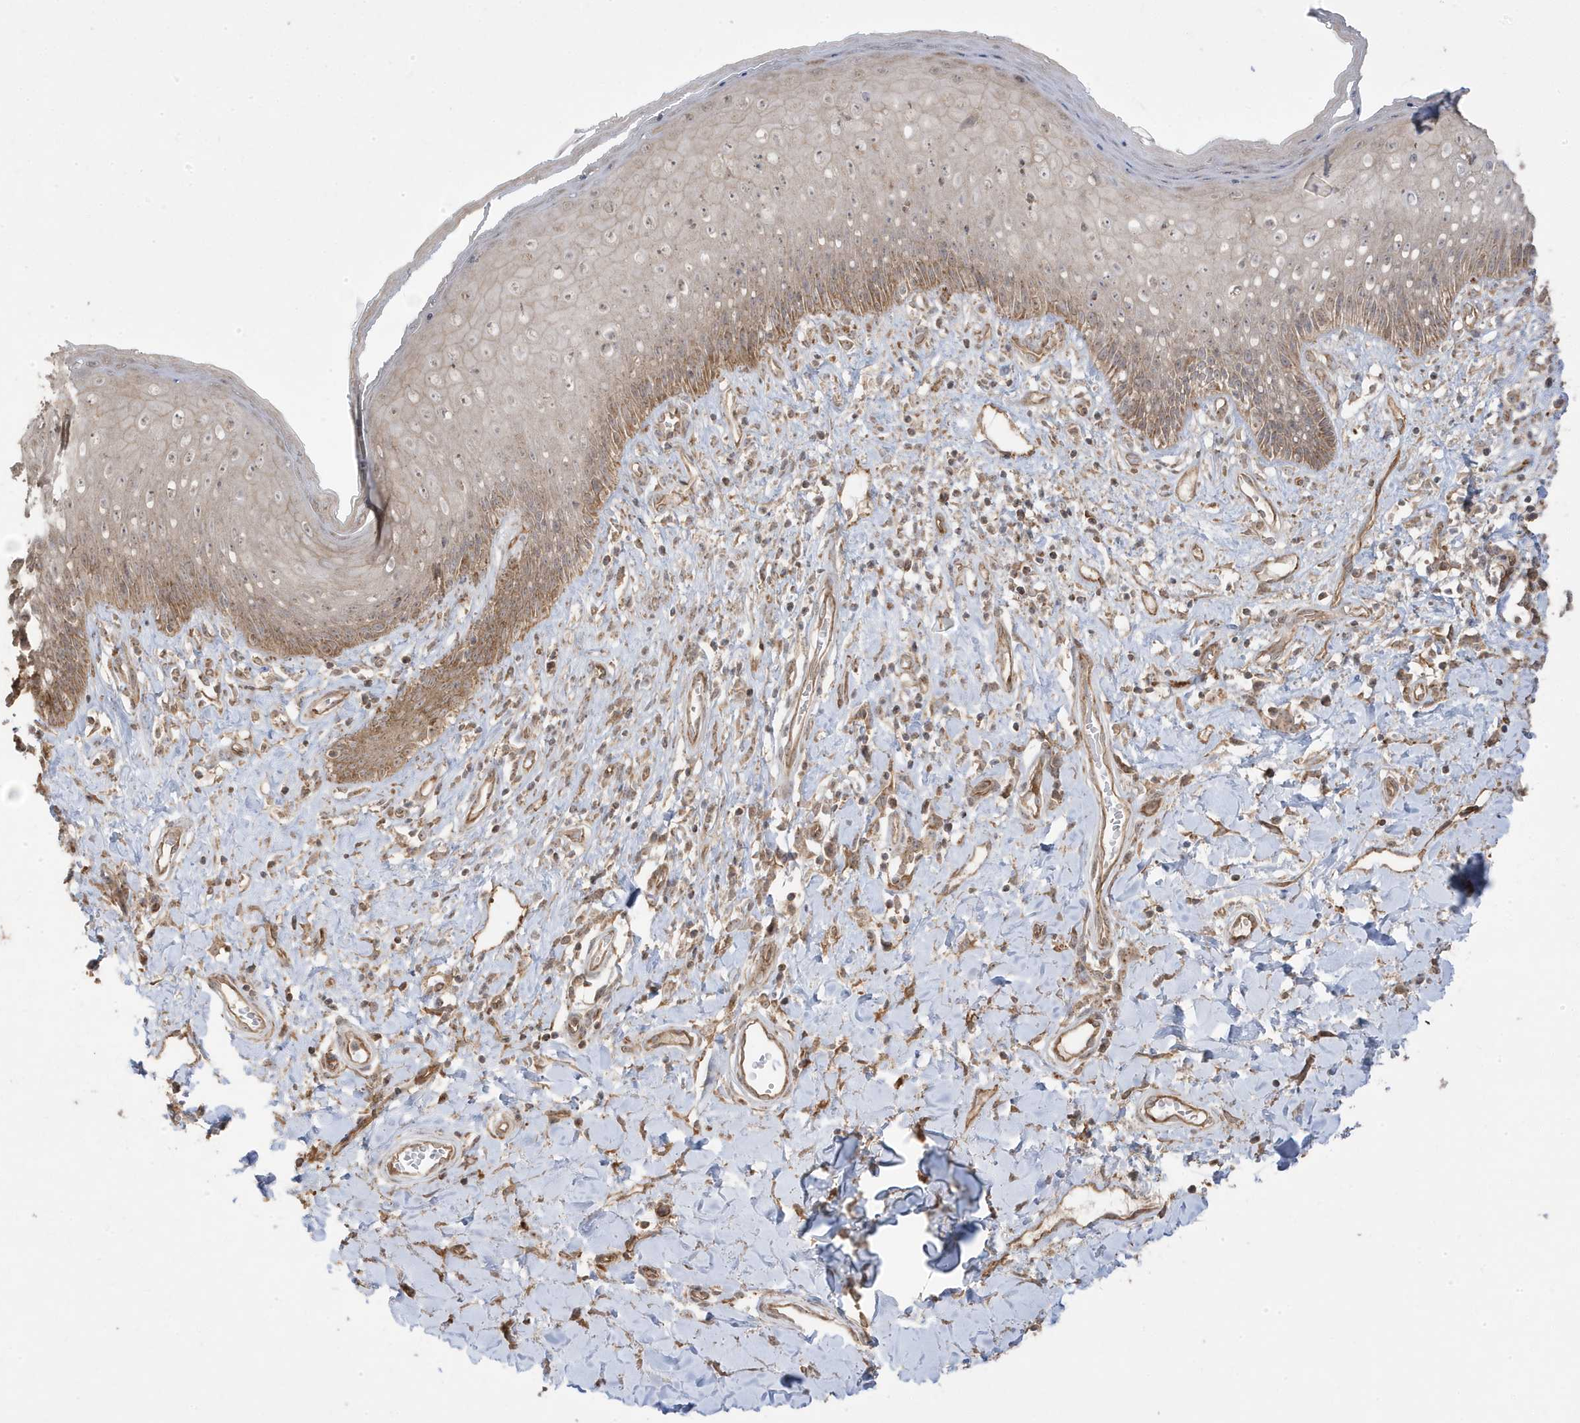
{"staining": {"intensity": "moderate", "quantity": "25%-75%", "location": "cytoplasmic/membranous"}, "tissue": "skin", "cell_type": "Epidermal cells", "image_type": "normal", "snomed": [{"axis": "morphology", "description": "Normal tissue, NOS"}, {"axis": "morphology", "description": "Squamous cell carcinoma, NOS"}, {"axis": "topography", "description": "Vulva"}], "caption": "Approximately 25%-75% of epidermal cells in benign human skin reveal moderate cytoplasmic/membranous protein positivity as visualized by brown immunohistochemical staining.", "gene": "DNAJC12", "patient": {"sex": "female", "age": 85}}